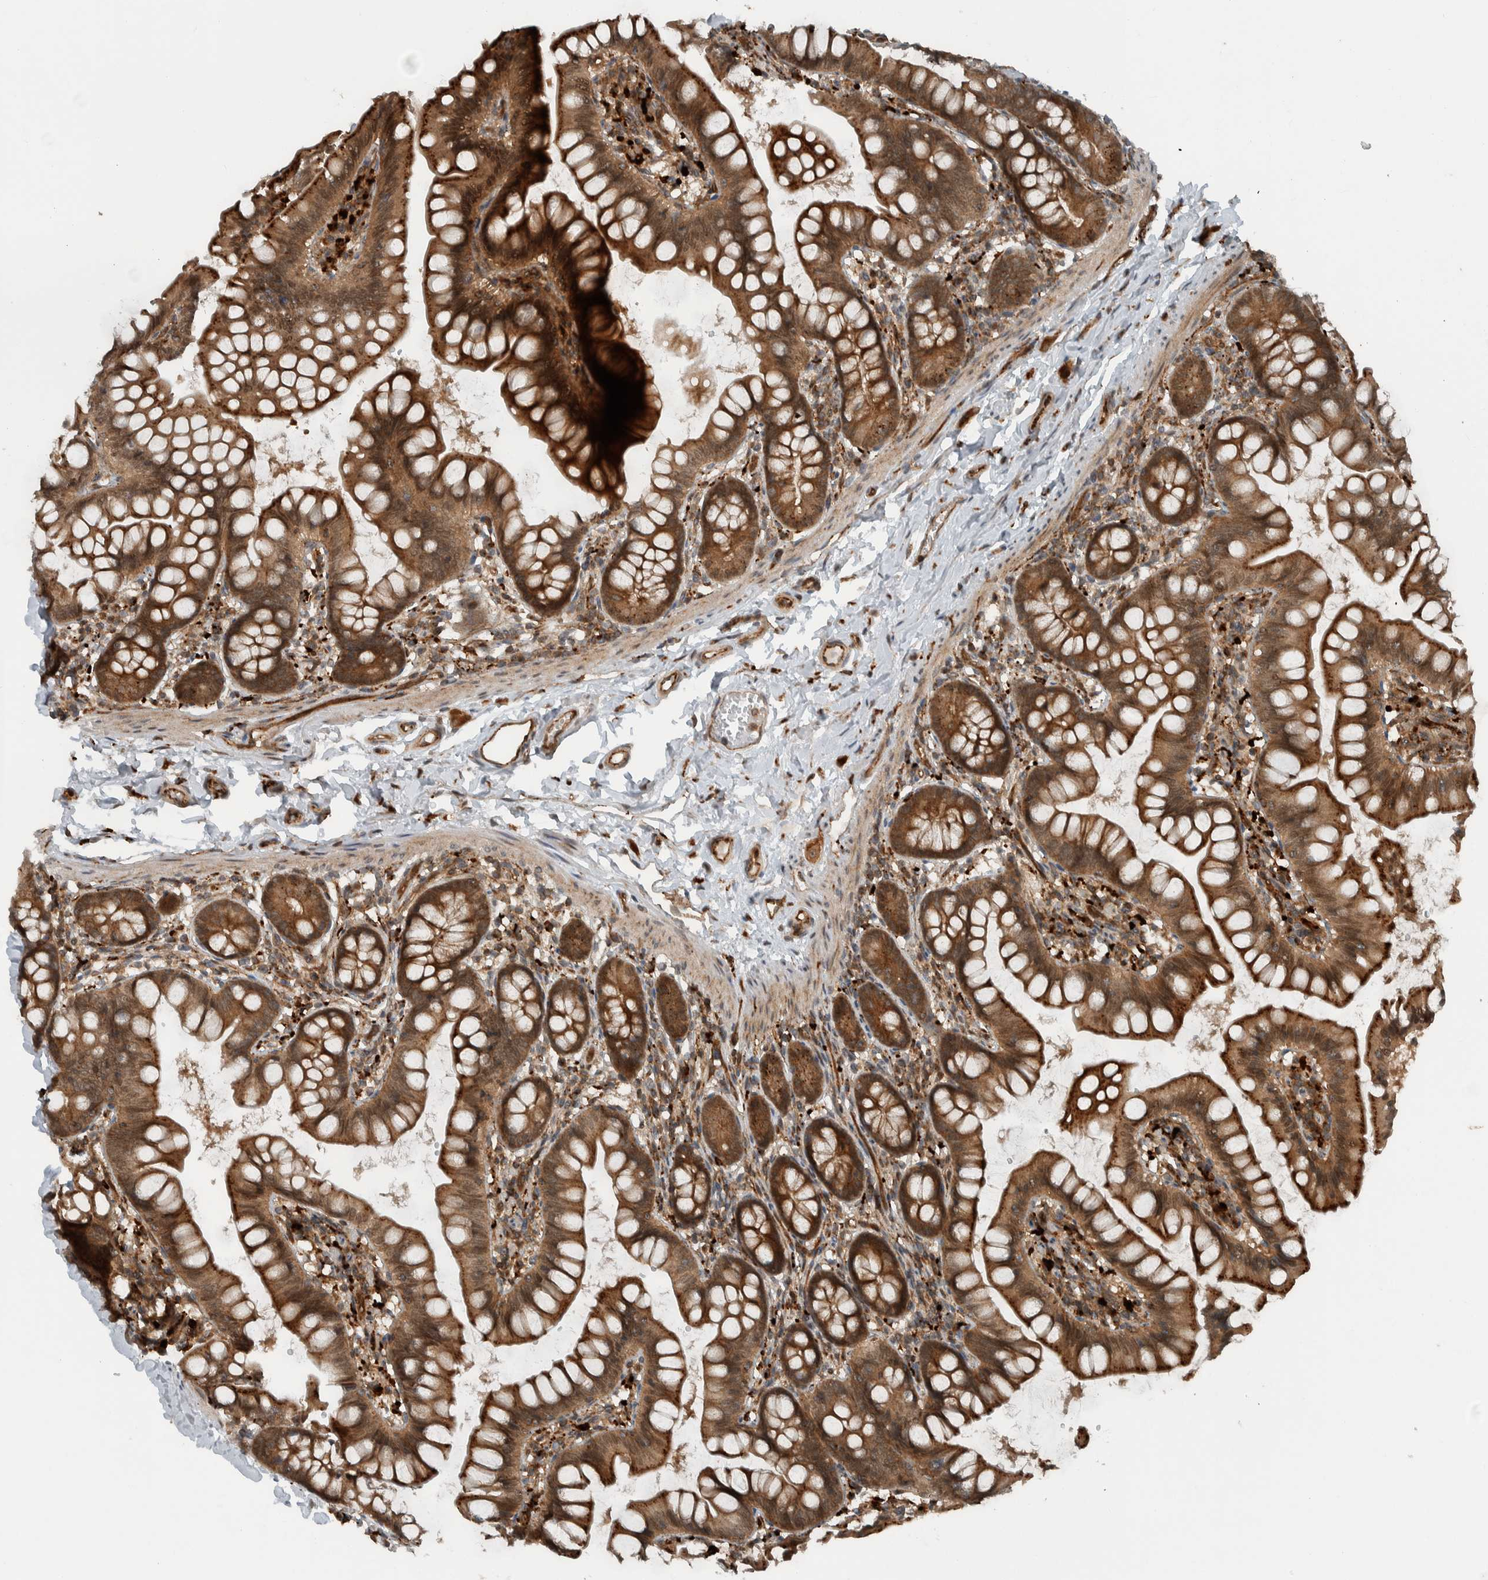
{"staining": {"intensity": "strong", "quantity": ">75%", "location": "cytoplasmic/membranous"}, "tissue": "small intestine", "cell_type": "Glandular cells", "image_type": "normal", "snomed": [{"axis": "morphology", "description": "Normal tissue, NOS"}, {"axis": "topography", "description": "Small intestine"}], "caption": "Glandular cells reveal high levels of strong cytoplasmic/membranous staining in about >75% of cells in unremarkable human small intestine. (DAB (3,3'-diaminobenzidine) = brown stain, brightfield microscopy at high magnification).", "gene": "GIGYF1", "patient": {"sex": "male", "age": 7}}